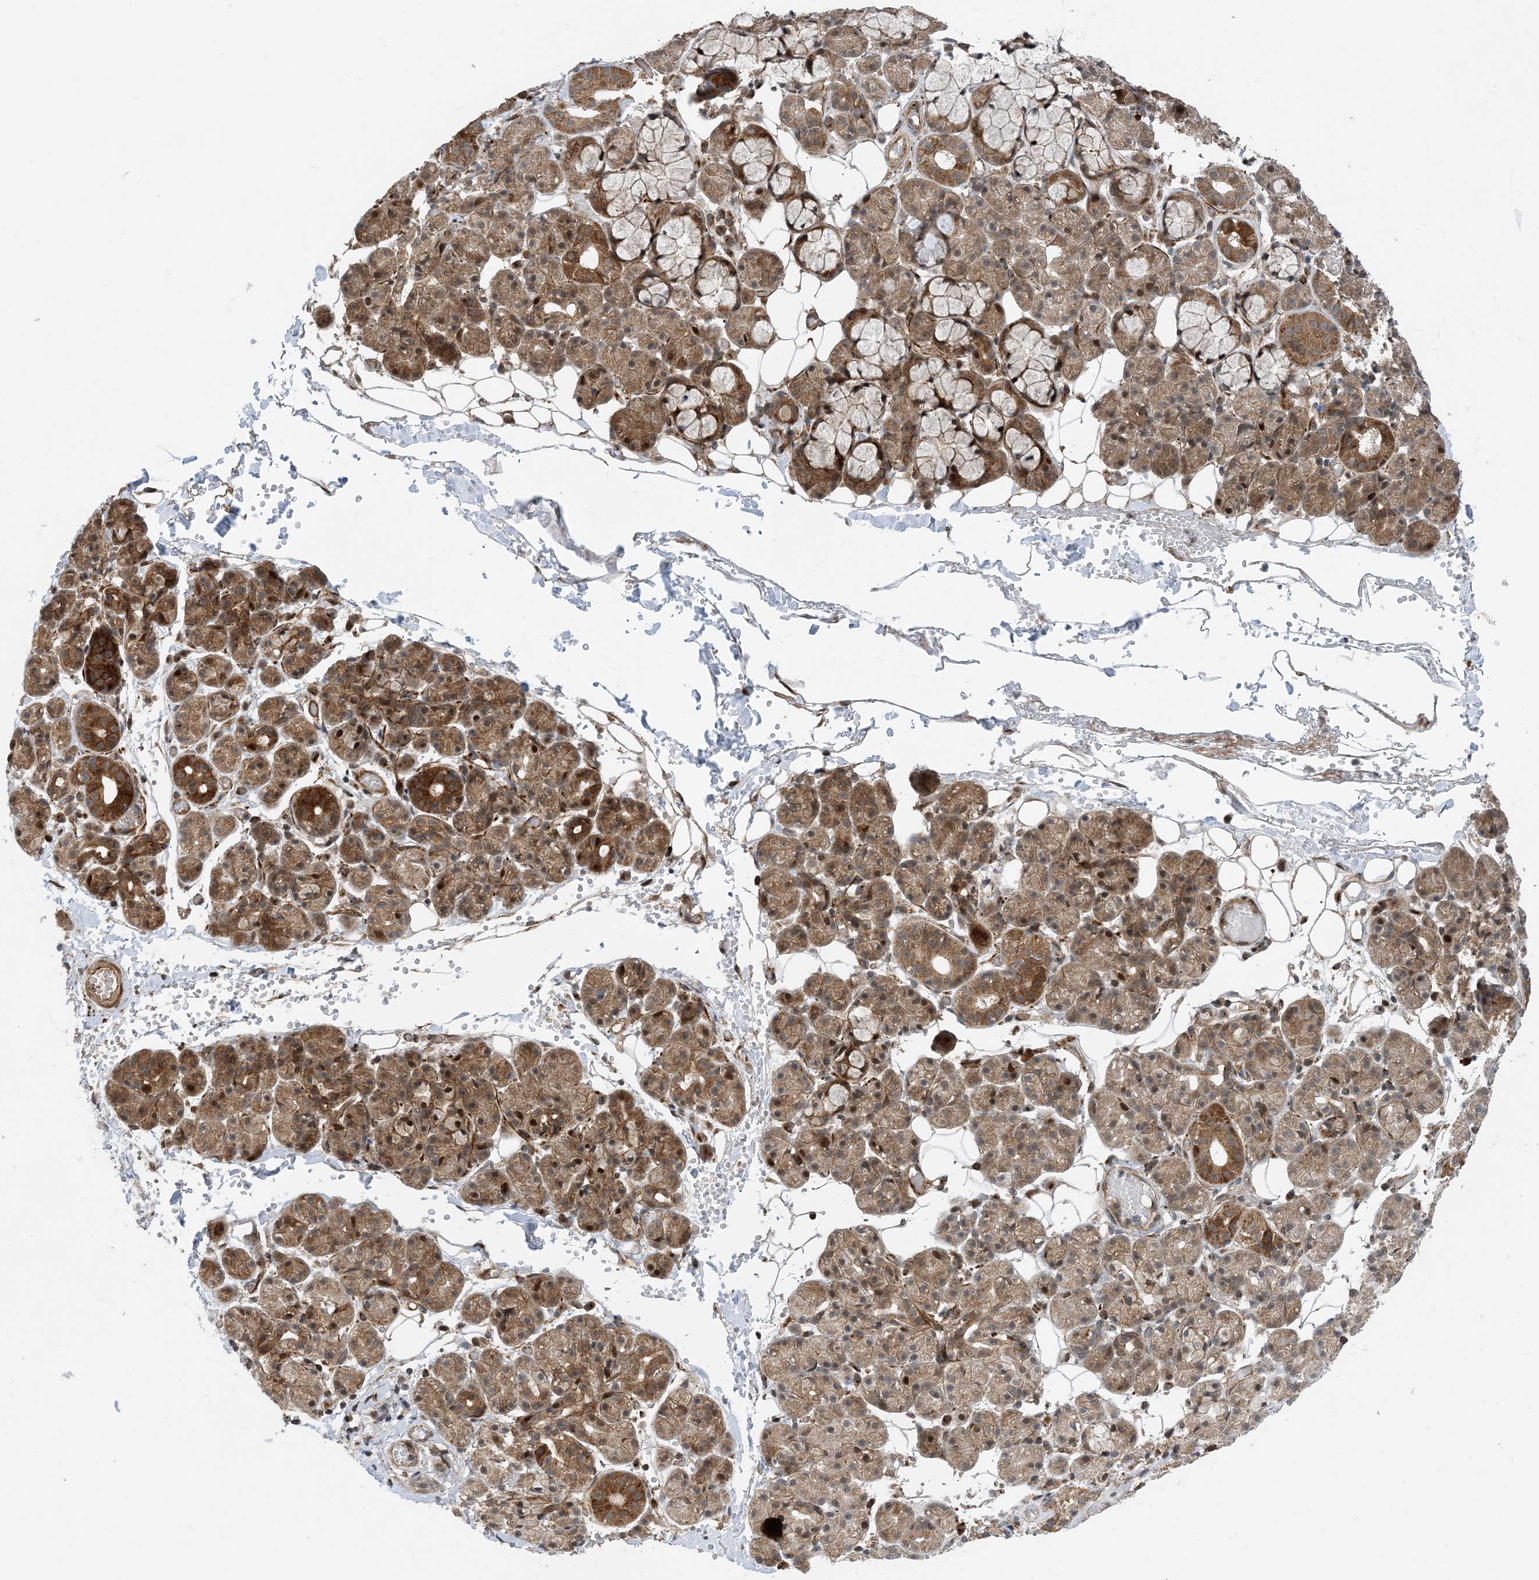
{"staining": {"intensity": "moderate", "quantity": "25%-75%", "location": "cytoplasmic/membranous,nuclear"}, "tissue": "salivary gland", "cell_type": "Glandular cells", "image_type": "normal", "snomed": [{"axis": "morphology", "description": "Normal tissue, NOS"}, {"axis": "topography", "description": "Salivary gland"}], "caption": "Immunohistochemistry (DAB (3,3'-diaminobenzidine)) staining of unremarkable salivary gland reveals moderate cytoplasmic/membranous,nuclear protein expression in about 25%-75% of glandular cells.", "gene": "HEMK1", "patient": {"sex": "male", "age": 63}}